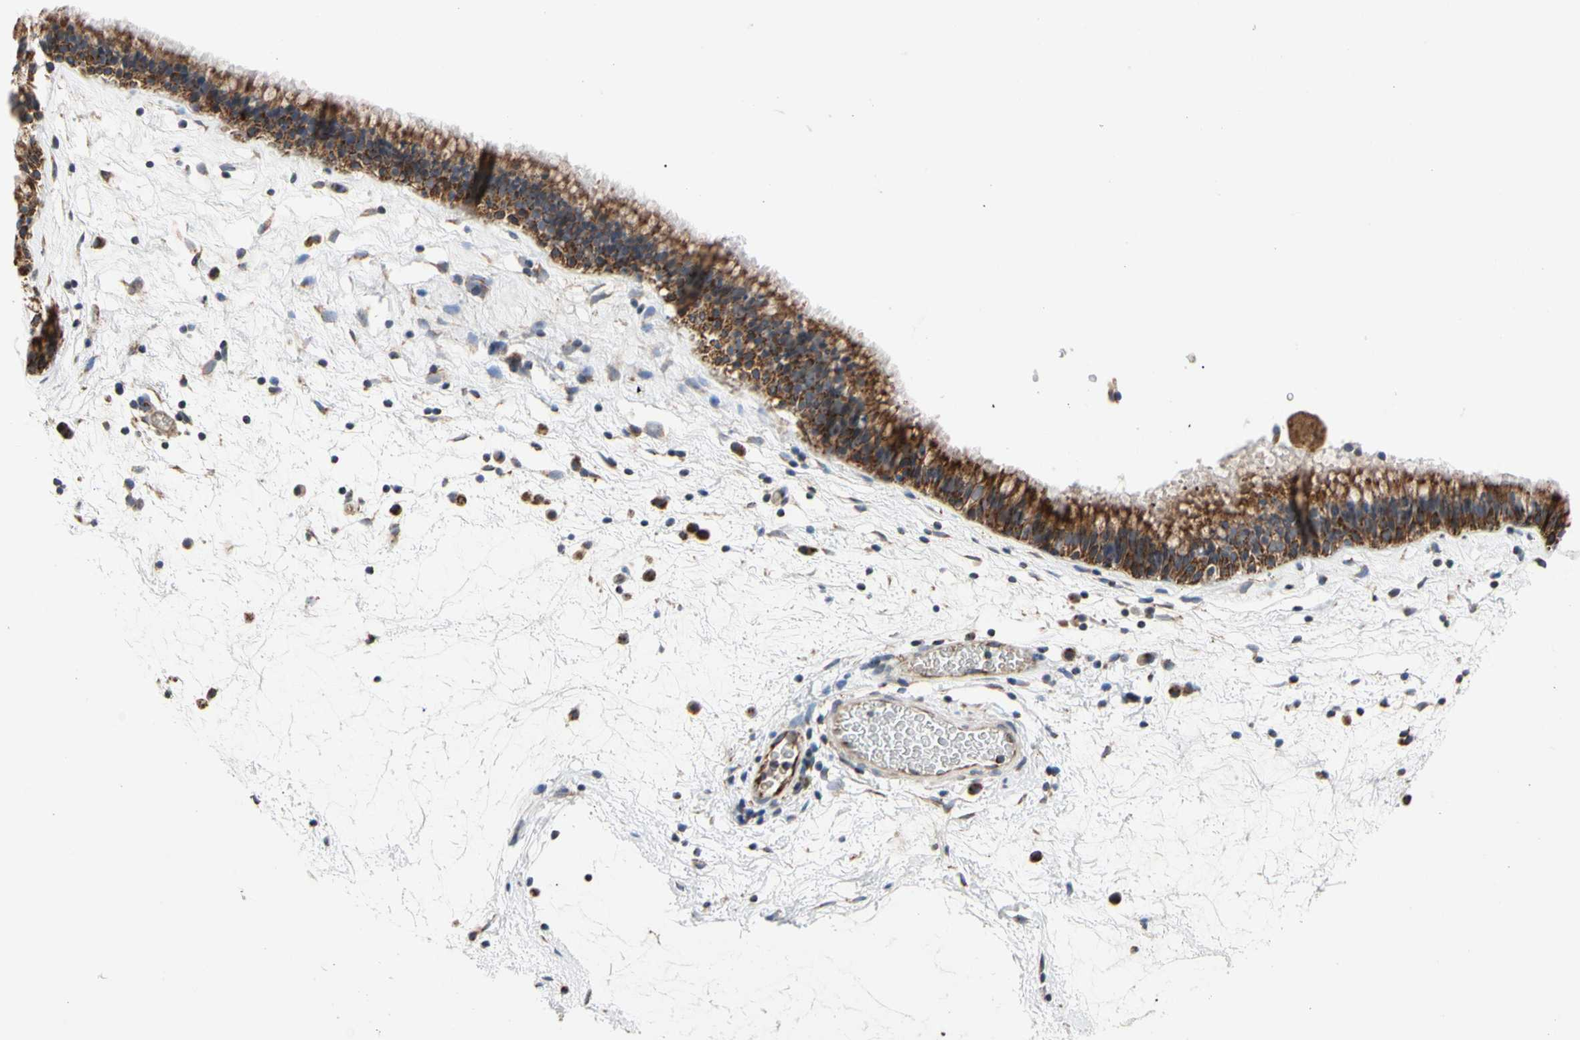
{"staining": {"intensity": "strong", "quantity": ">75%", "location": "cytoplasmic/membranous"}, "tissue": "nasopharynx", "cell_type": "Respiratory epithelial cells", "image_type": "normal", "snomed": [{"axis": "morphology", "description": "Normal tissue, NOS"}, {"axis": "morphology", "description": "Inflammation, NOS"}, {"axis": "topography", "description": "Nasopharynx"}], "caption": "A brown stain shows strong cytoplasmic/membranous expression of a protein in respiratory epithelial cells of benign nasopharynx. (DAB IHC with brightfield microscopy, high magnification).", "gene": "GPD2", "patient": {"sex": "male", "age": 48}}